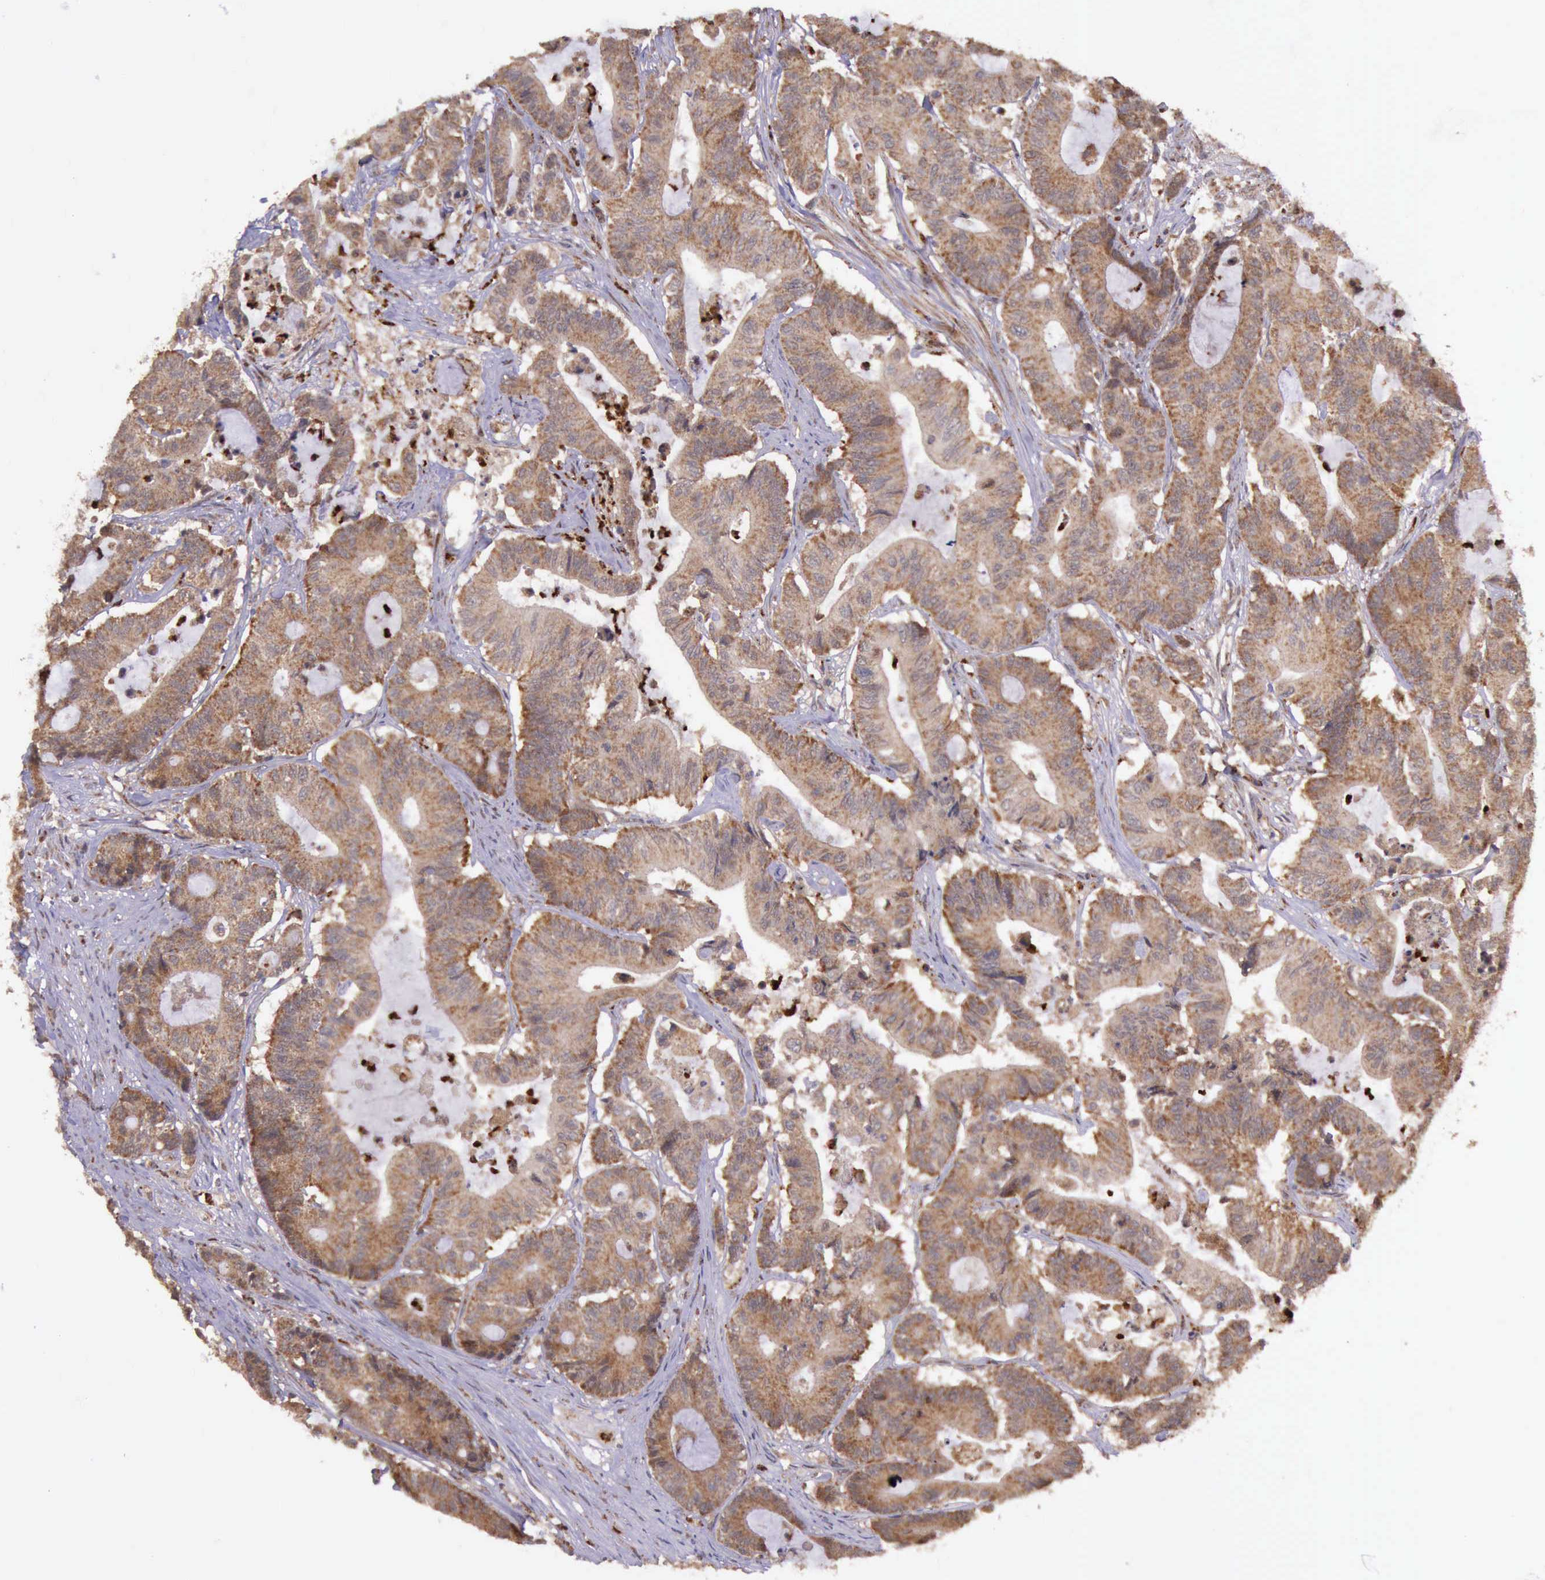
{"staining": {"intensity": "moderate", "quantity": ">75%", "location": "cytoplasmic/membranous"}, "tissue": "colorectal cancer", "cell_type": "Tumor cells", "image_type": "cancer", "snomed": [{"axis": "morphology", "description": "Adenocarcinoma, NOS"}, {"axis": "topography", "description": "Colon"}], "caption": "Immunohistochemical staining of colorectal cancer (adenocarcinoma) exhibits moderate cytoplasmic/membranous protein staining in about >75% of tumor cells.", "gene": "ARMCX3", "patient": {"sex": "female", "age": 84}}